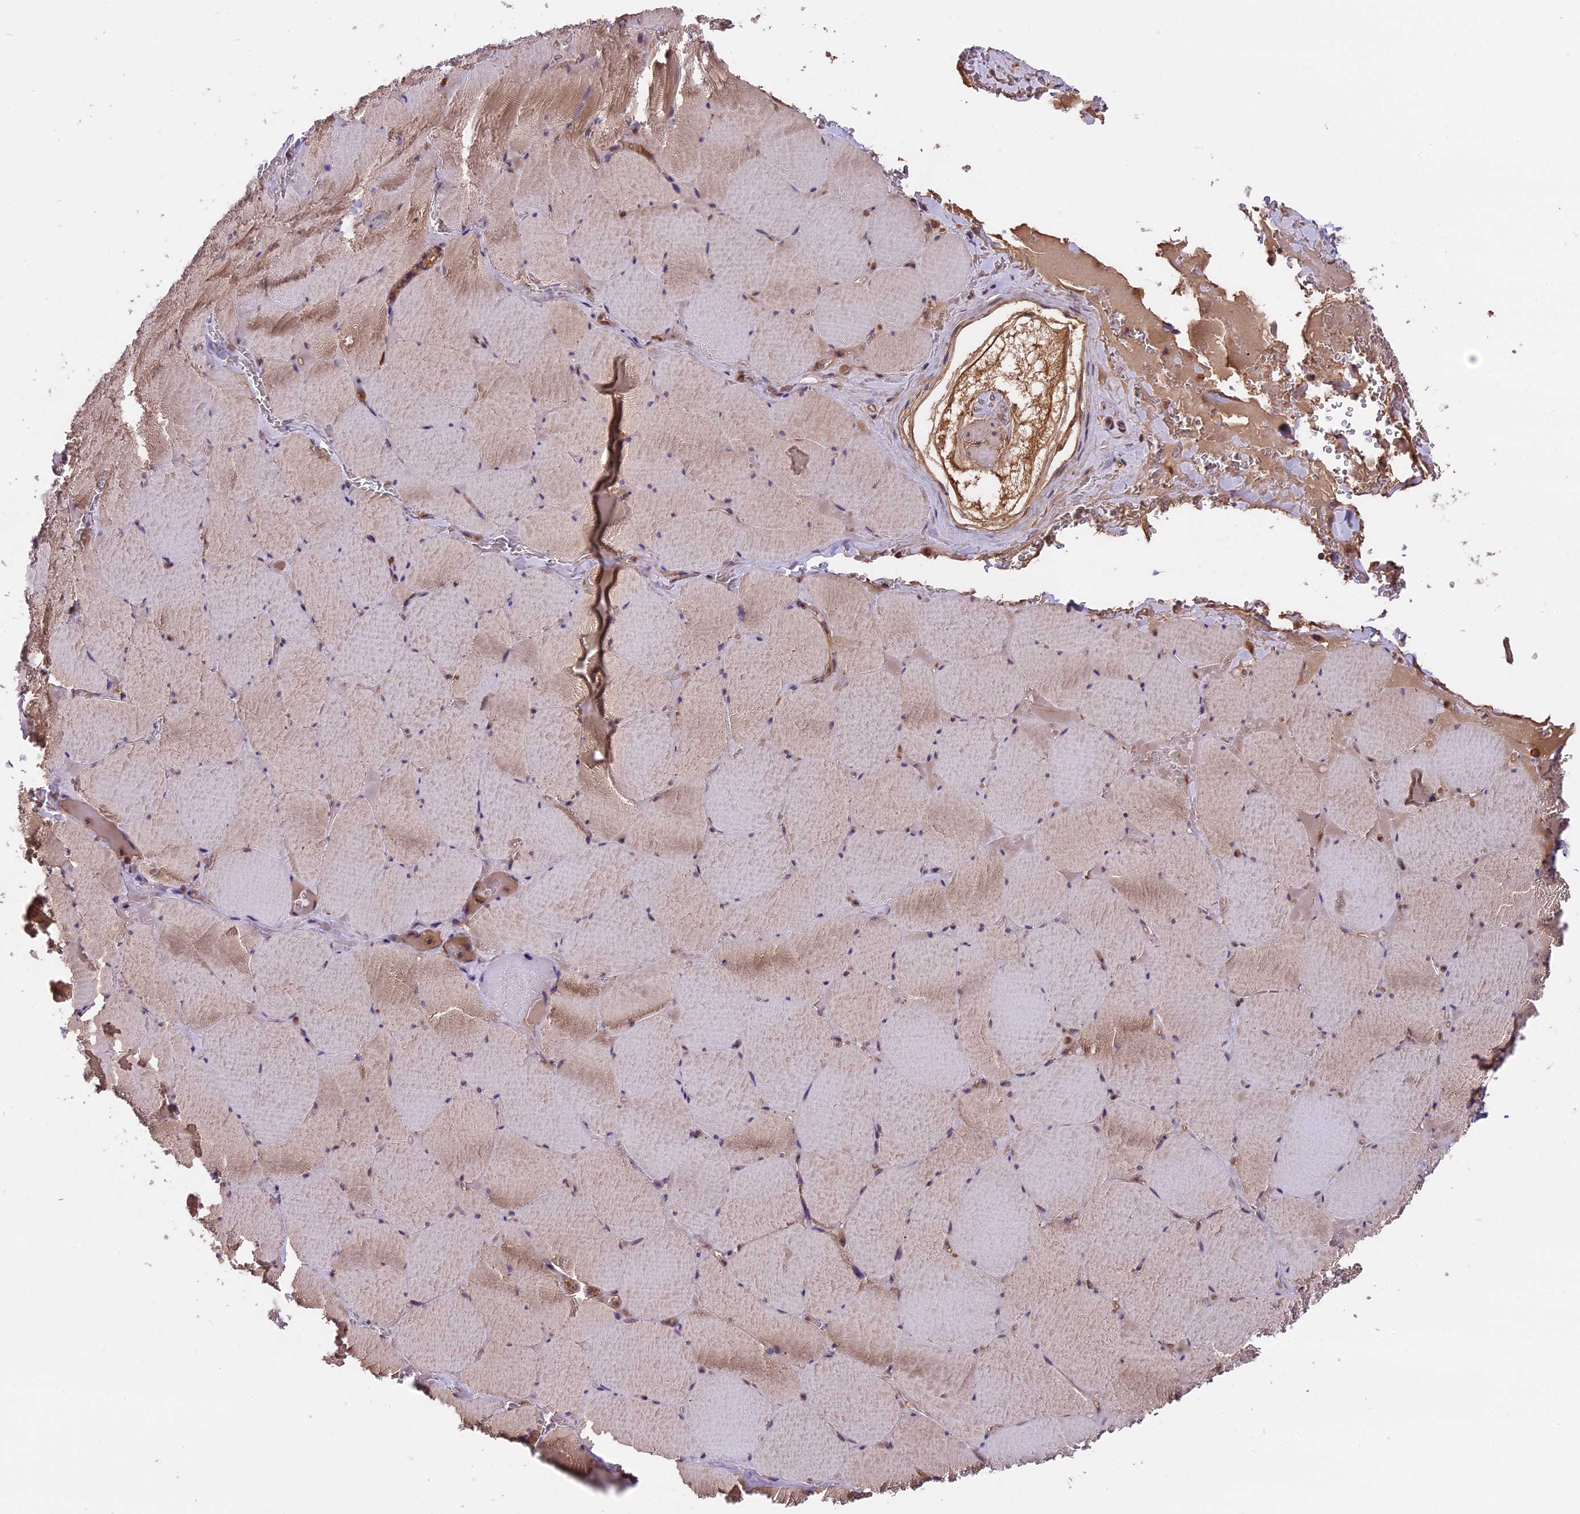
{"staining": {"intensity": "moderate", "quantity": "25%-75%", "location": "cytoplasmic/membranous"}, "tissue": "skeletal muscle", "cell_type": "Myocytes", "image_type": "normal", "snomed": [{"axis": "morphology", "description": "Normal tissue, NOS"}, {"axis": "topography", "description": "Skeletal muscle"}, {"axis": "topography", "description": "Head-Neck"}], "caption": "Protein positivity by IHC shows moderate cytoplasmic/membranous positivity in approximately 25%-75% of myocytes in unremarkable skeletal muscle.", "gene": "SETD6", "patient": {"sex": "male", "age": 66}}